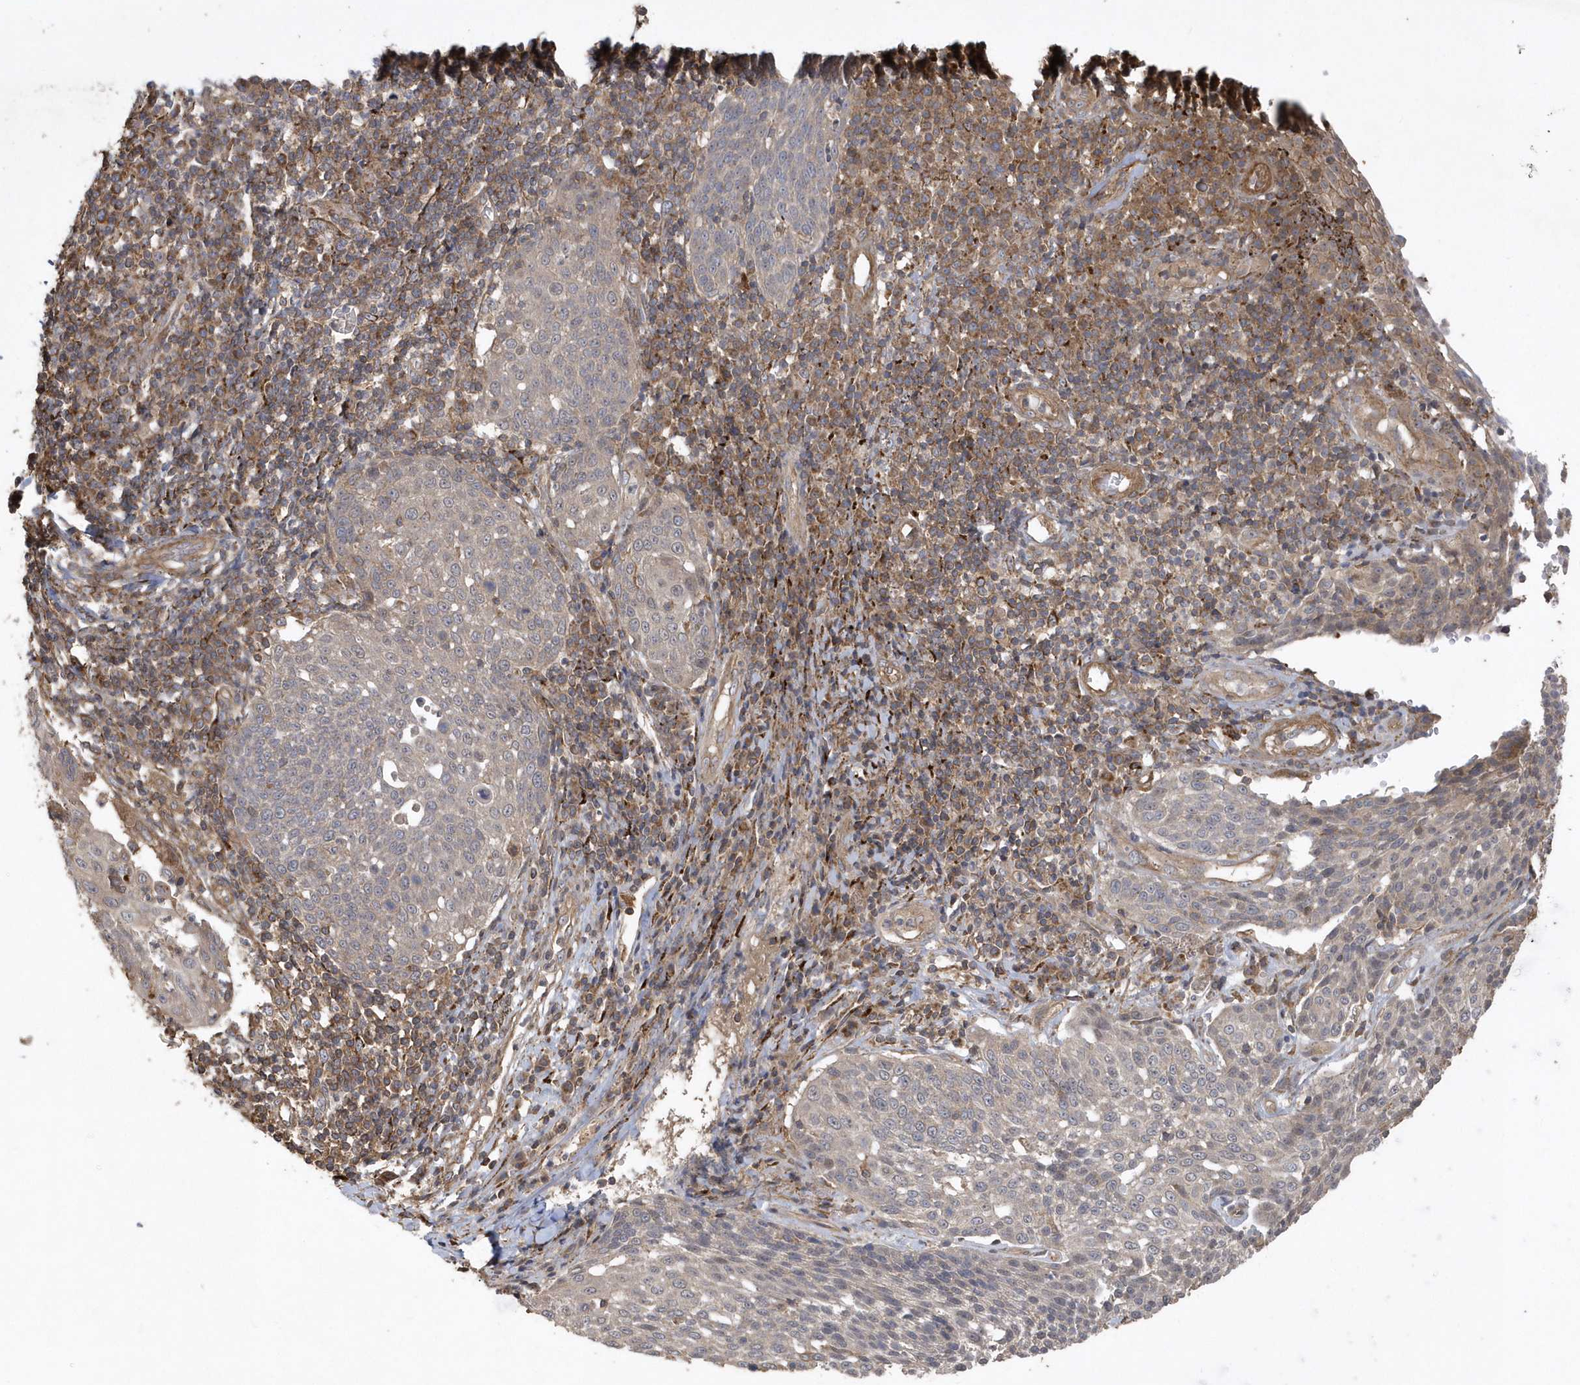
{"staining": {"intensity": "negative", "quantity": "none", "location": "none"}, "tissue": "cervical cancer", "cell_type": "Tumor cells", "image_type": "cancer", "snomed": [{"axis": "morphology", "description": "Squamous cell carcinoma, NOS"}, {"axis": "topography", "description": "Cervix"}], "caption": "A histopathology image of human squamous cell carcinoma (cervical) is negative for staining in tumor cells.", "gene": "SENP8", "patient": {"sex": "female", "age": 34}}